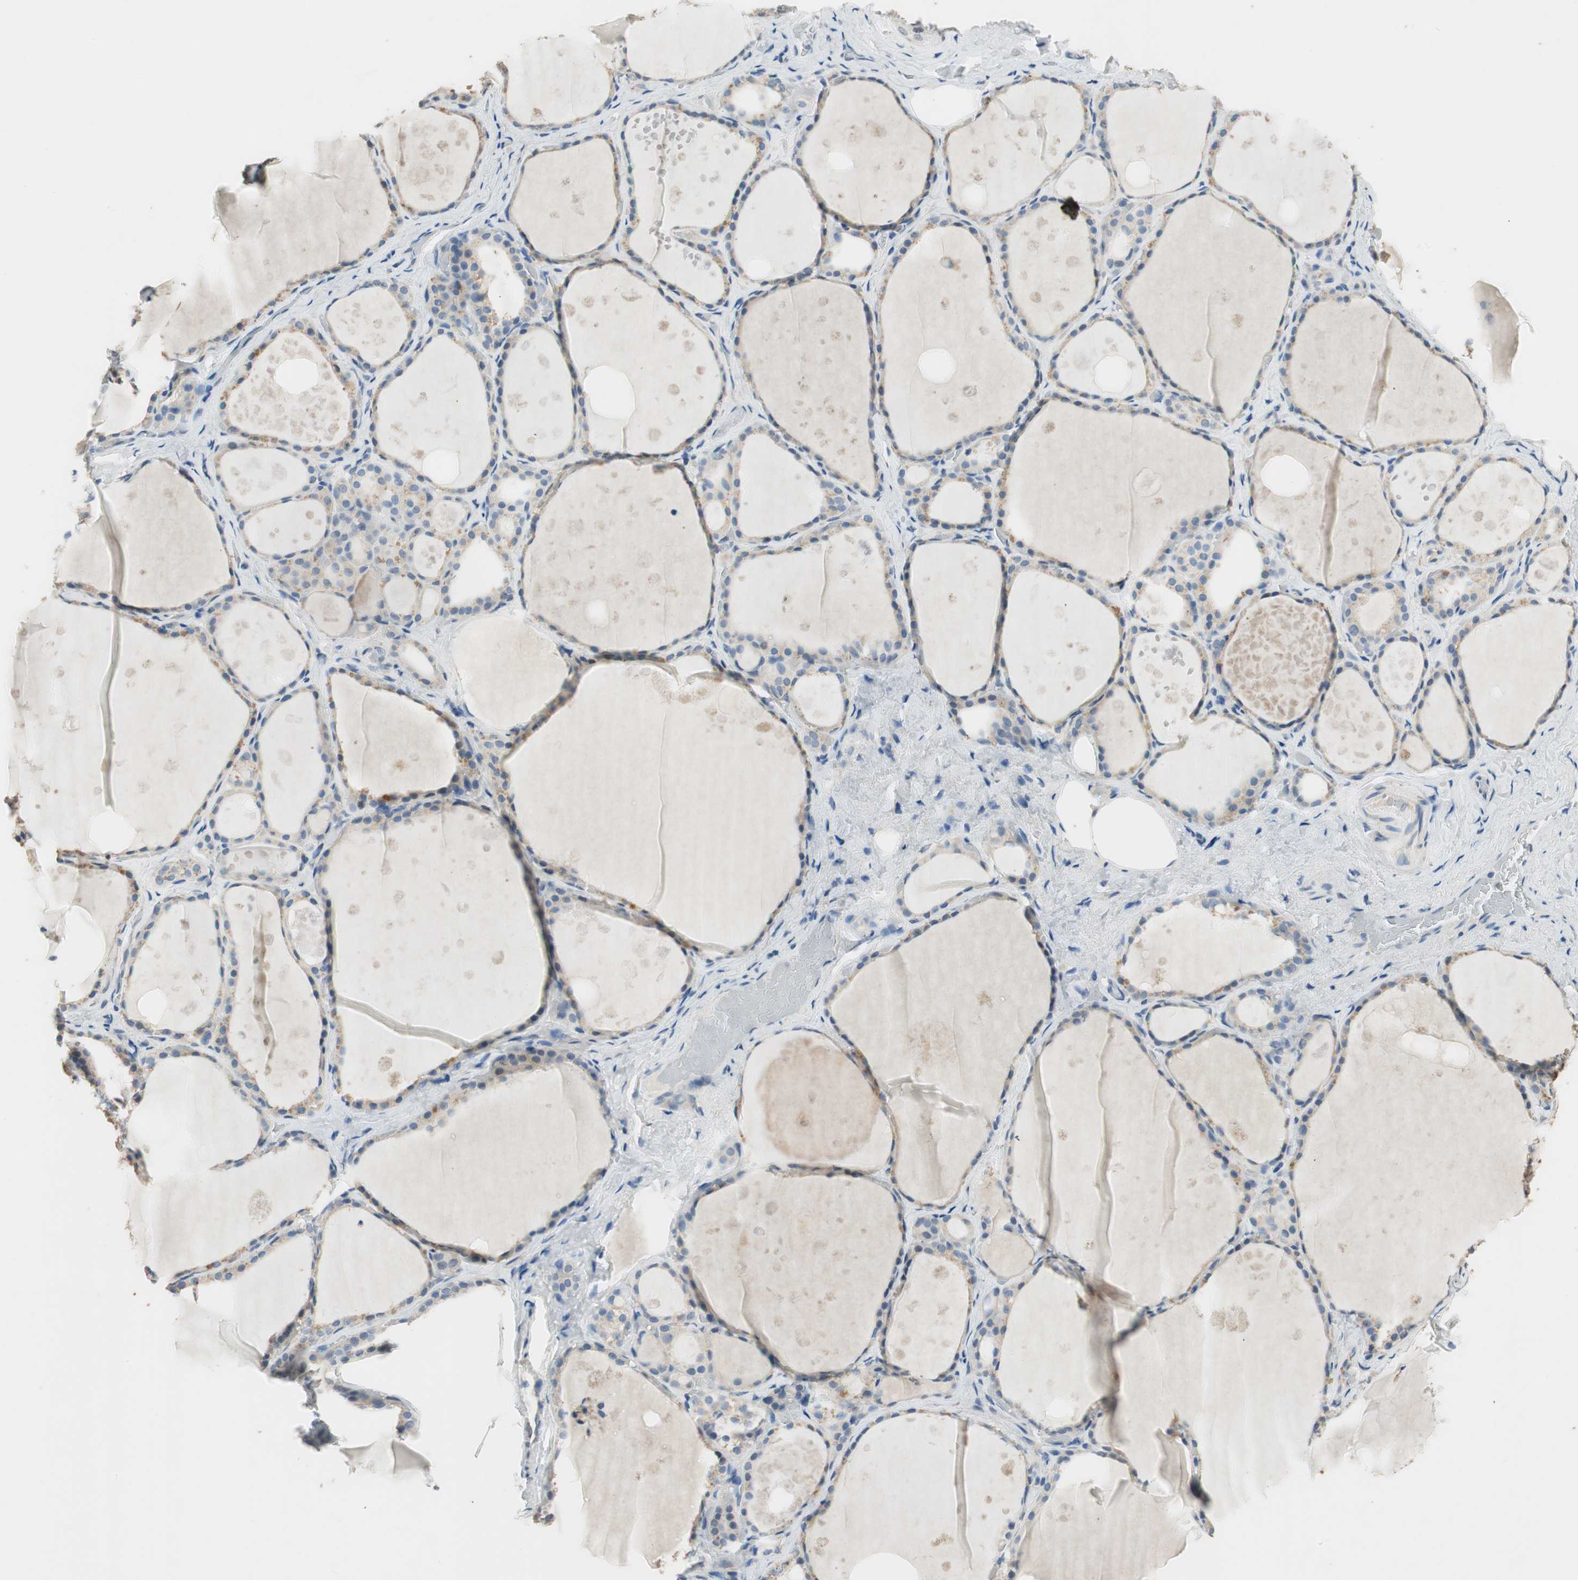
{"staining": {"intensity": "weak", "quantity": "<25%", "location": "cytoplasmic/membranous"}, "tissue": "thyroid gland", "cell_type": "Glandular cells", "image_type": "normal", "snomed": [{"axis": "morphology", "description": "Normal tissue, NOS"}, {"axis": "topography", "description": "Thyroid gland"}], "caption": "Histopathology image shows no protein positivity in glandular cells of benign thyroid gland. (Brightfield microscopy of DAB (3,3'-diaminobenzidine) immunohistochemistry (IHC) at high magnification).", "gene": "SERPINB5", "patient": {"sex": "male", "age": 61}}